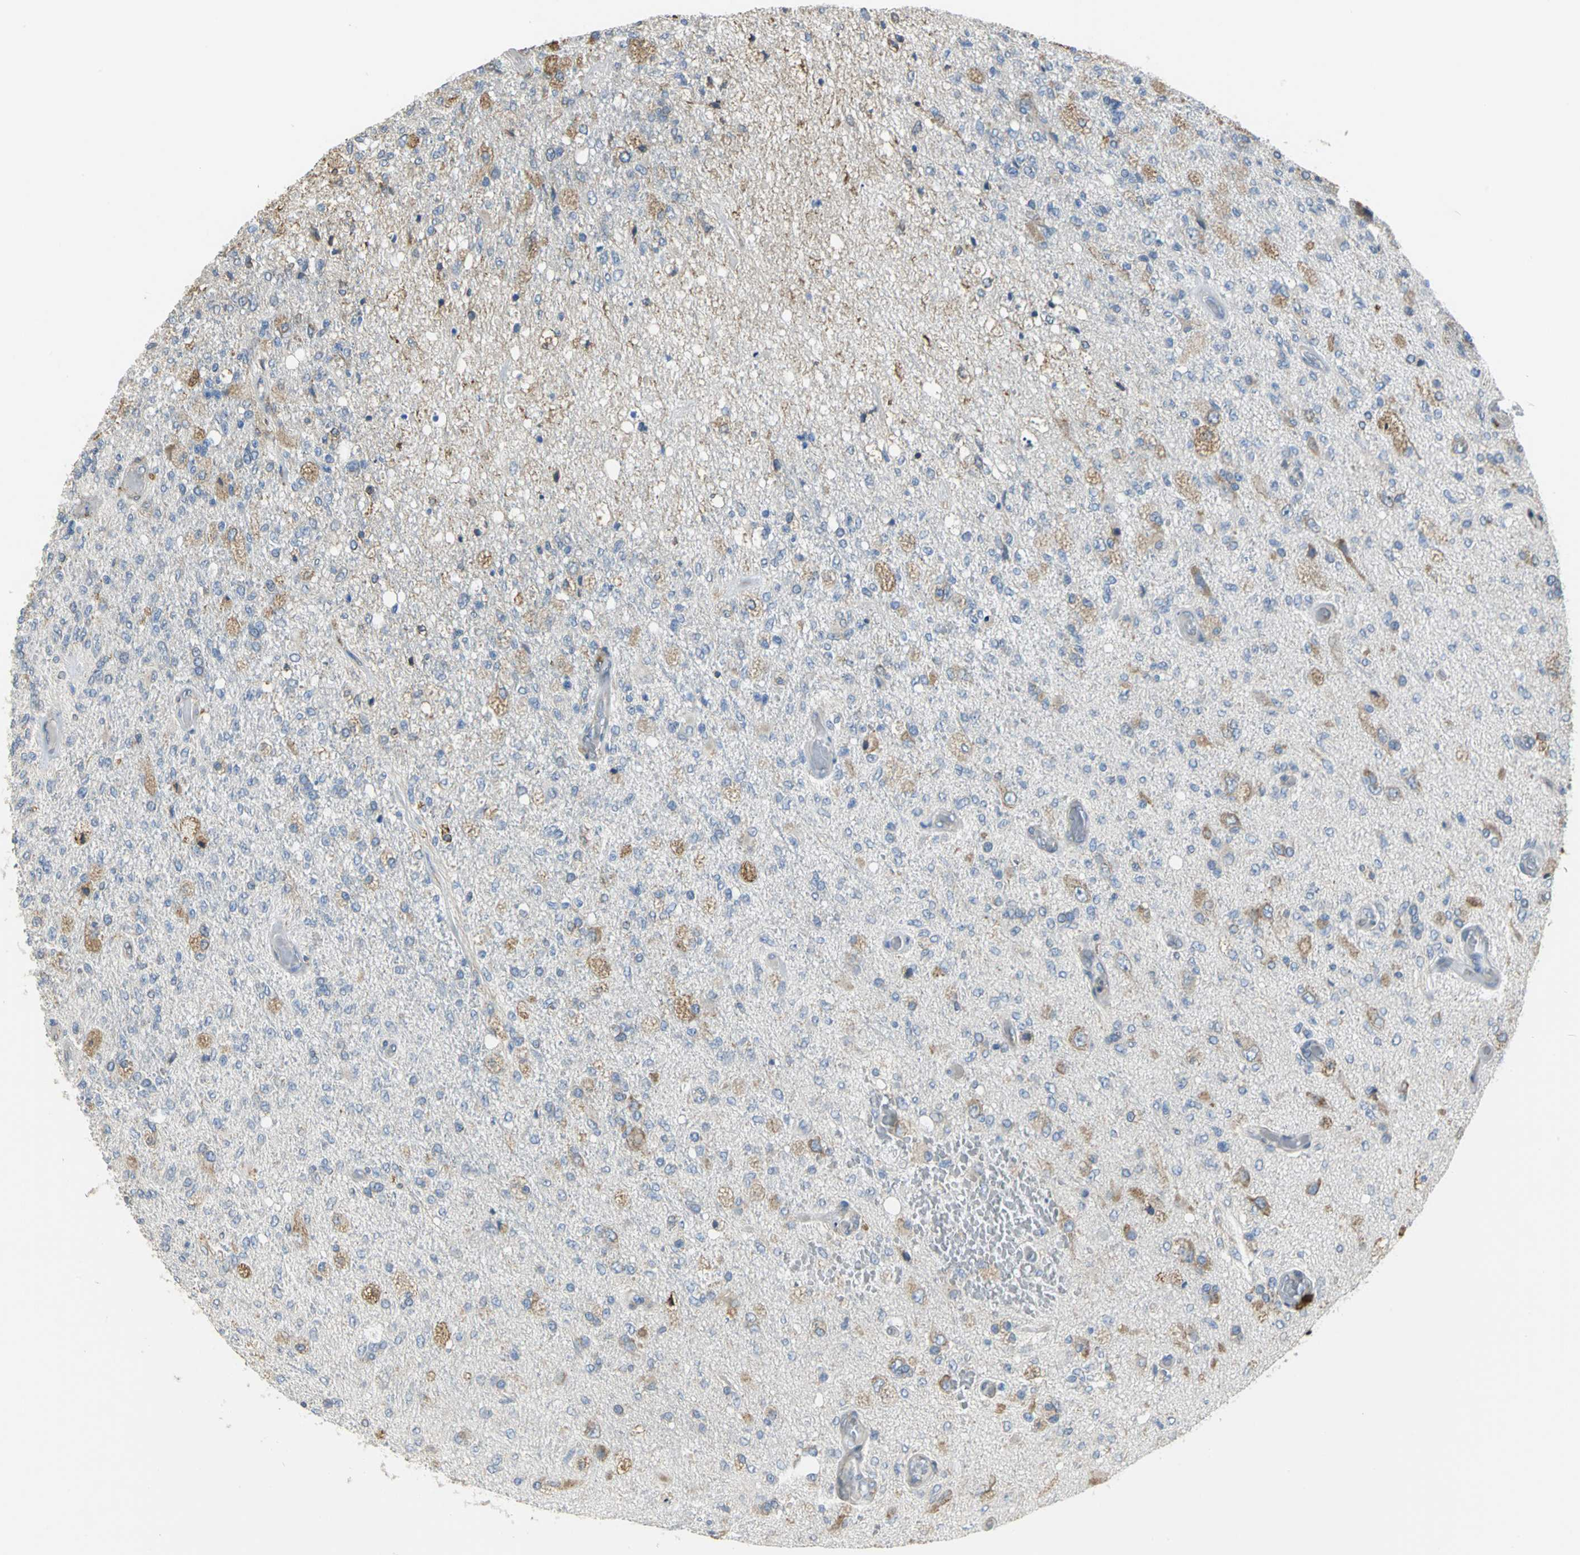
{"staining": {"intensity": "weak", "quantity": "25%-75%", "location": "cytoplasmic/membranous"}, "tissue": "glioma", "cell_type": "Tumor cells", "image_type": "cancer", "snomed": [{"axis": "morphology", "description": "Normal tissue, NOS"}, {"axis": "morphology", "description": "Glioma, malignant, High grade"}, {"axis": "topography", "description": "Cerebral cortex"}], "caption": "Glioma stained with a brown dye shows weak cytoplasmic/membranous positive staining in about 25%-75% of tumor cells.", "gene": "SDF2L1", "patient": {"sex": "male", "age": 77}}